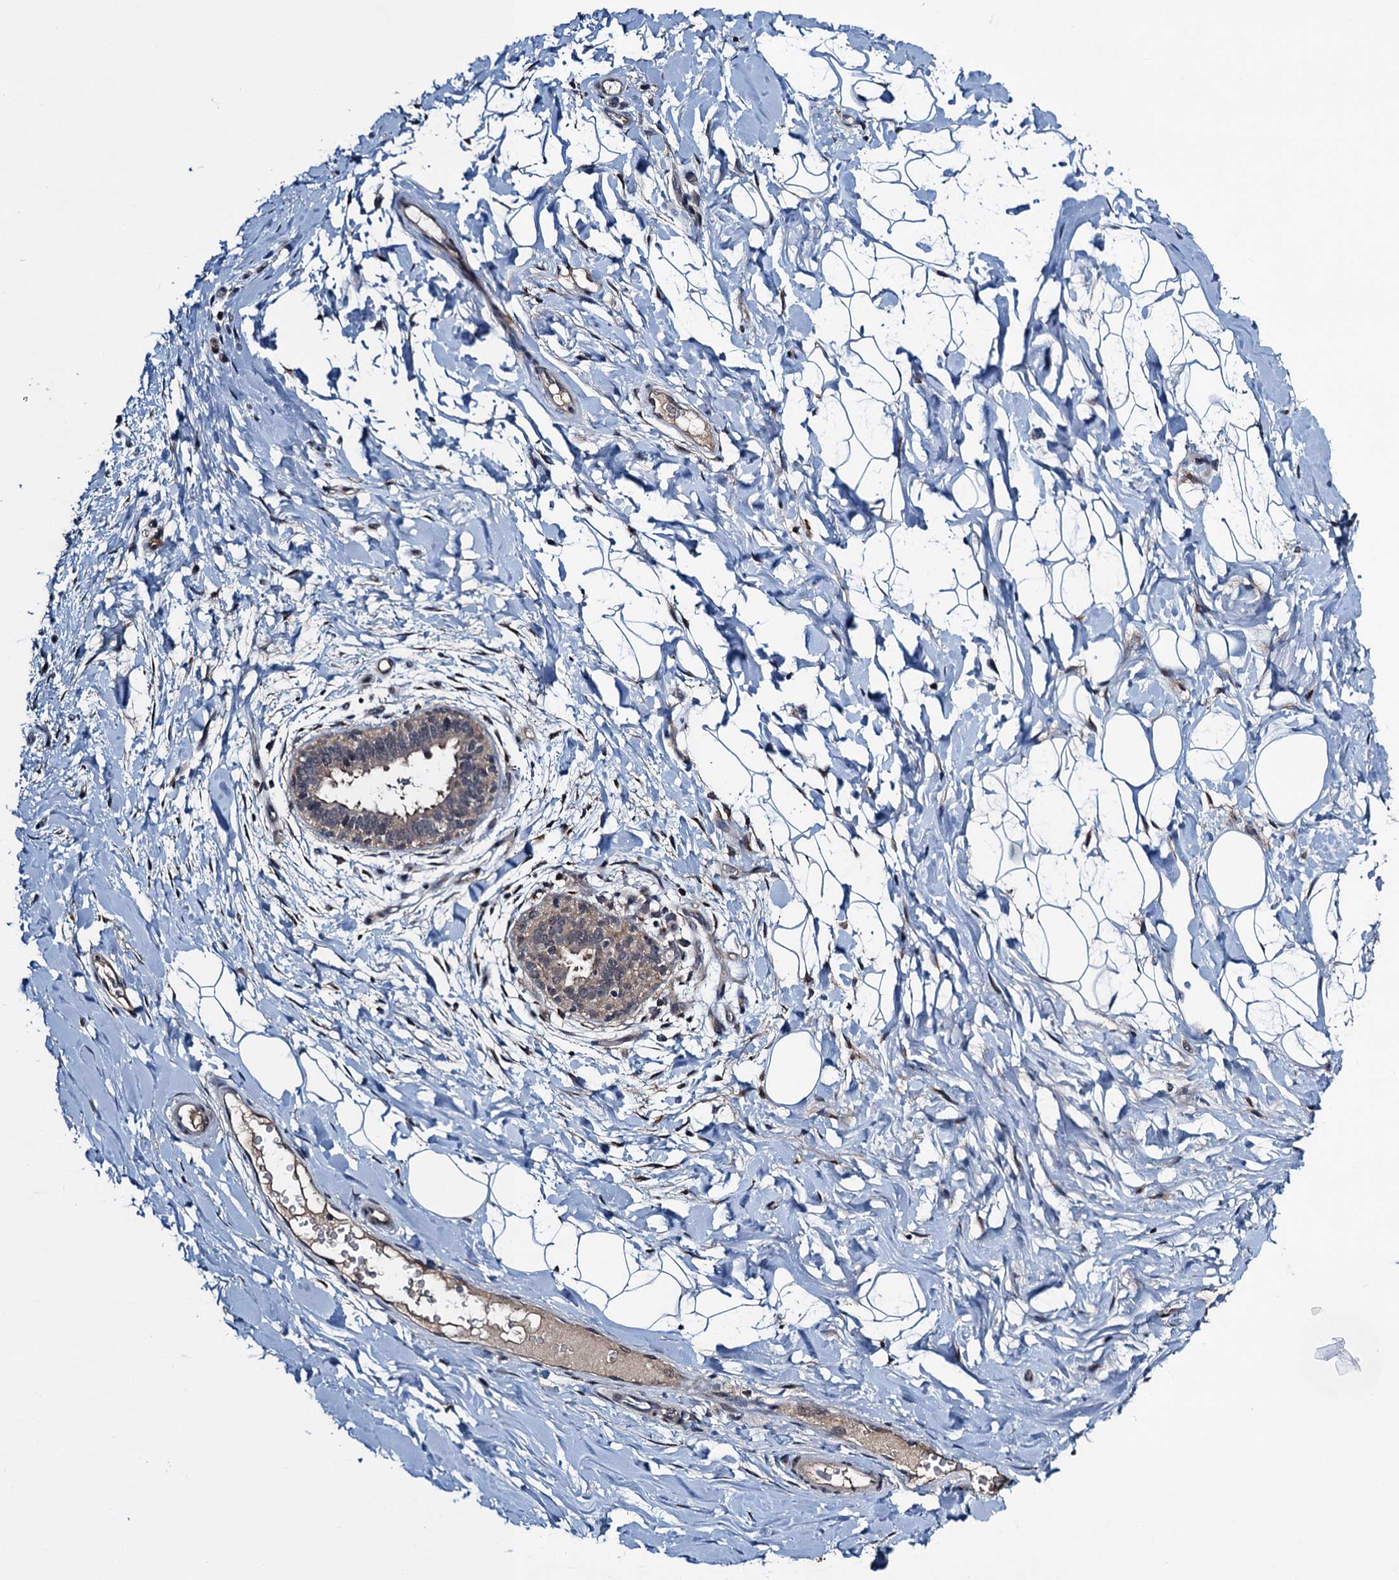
{"staining": {"intensity": "weak", "quantity": "25%-75%", "location": "cytoplasmic/membranous"}, "tissue": "adipose tissue", "cell_type": "Adipocytes", "image_type": "normal", "snomed": [{"axis": "morphology", "description": "Normal tissue, NOS"}, {"axis": "topography", "description": "Breast"}], "caption": "Immunohistochemistry micrograph of normal adipose tissue: adipose tissue stained using immunohistochemistry reveals low levels of weak protein expression localized specifically in the cytoplasmic/membranous of adipocytes, appearing as a cytoplasmic/membranous brown color.", "gene": "RNF165", "patient": {"sex": "female", "age": 26}}